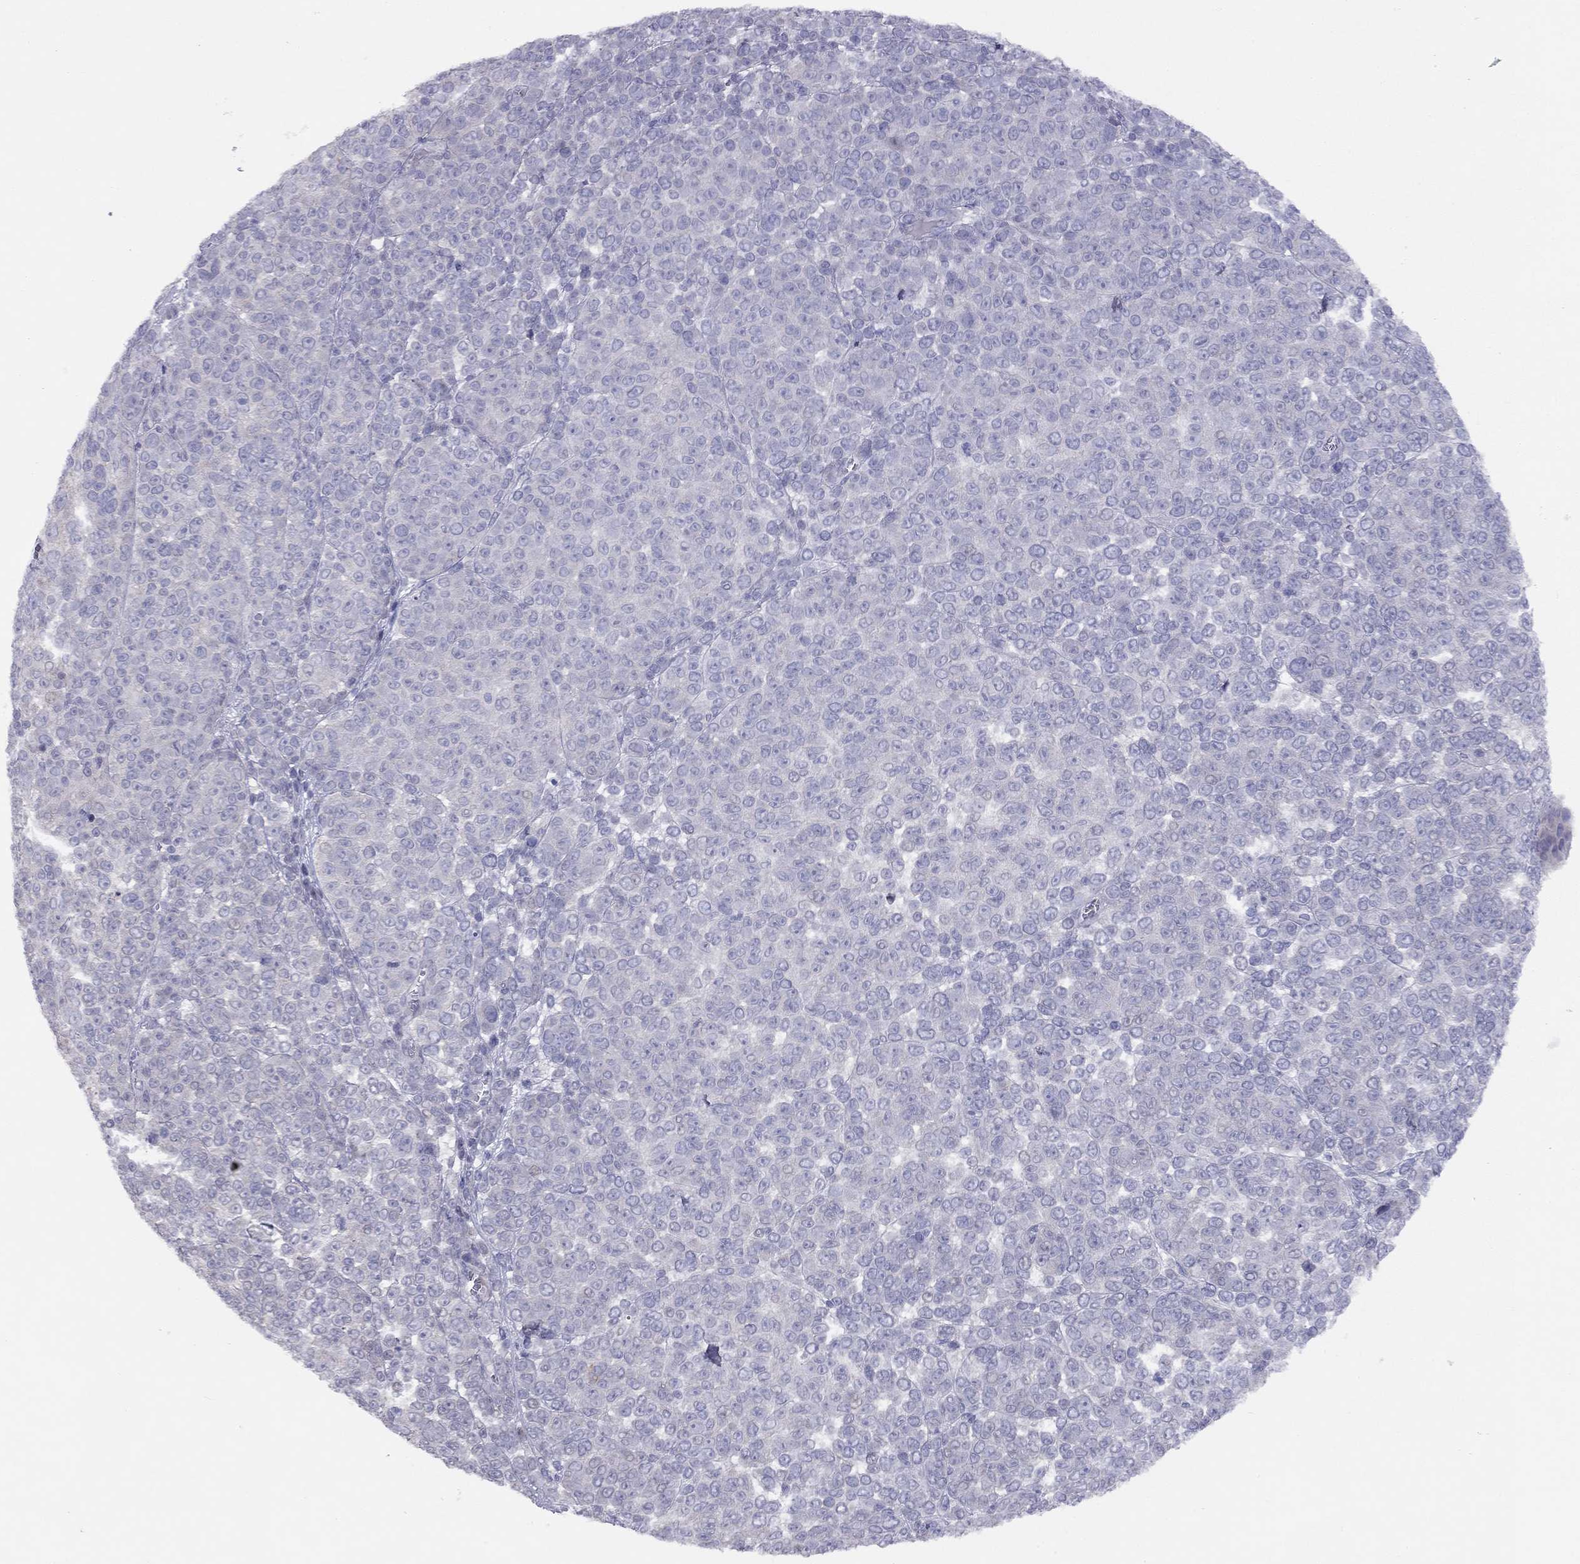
{"staining": {"intensity": "negative", "quantity": "none", "location": "none"}, "tissue": "melanoma", "cell_type": "Tumor cells", "image_type": "cancer", "snomed": [{"axis": "morphology", "description": "Malignant melanoma, NOS"}, {"axis": "topography", "description": "Skin"}], "caption": "An immunohistochemistry image of melanoma is shown. There is no staining in tumor cells of melanoma. (DAB (3,3'-diaminobenzidine) immunohistochemistry (IHC) with hematoxylin counter stain).", "gene": "SYTL2", "patient": {"sex": "female", "age": 95}}